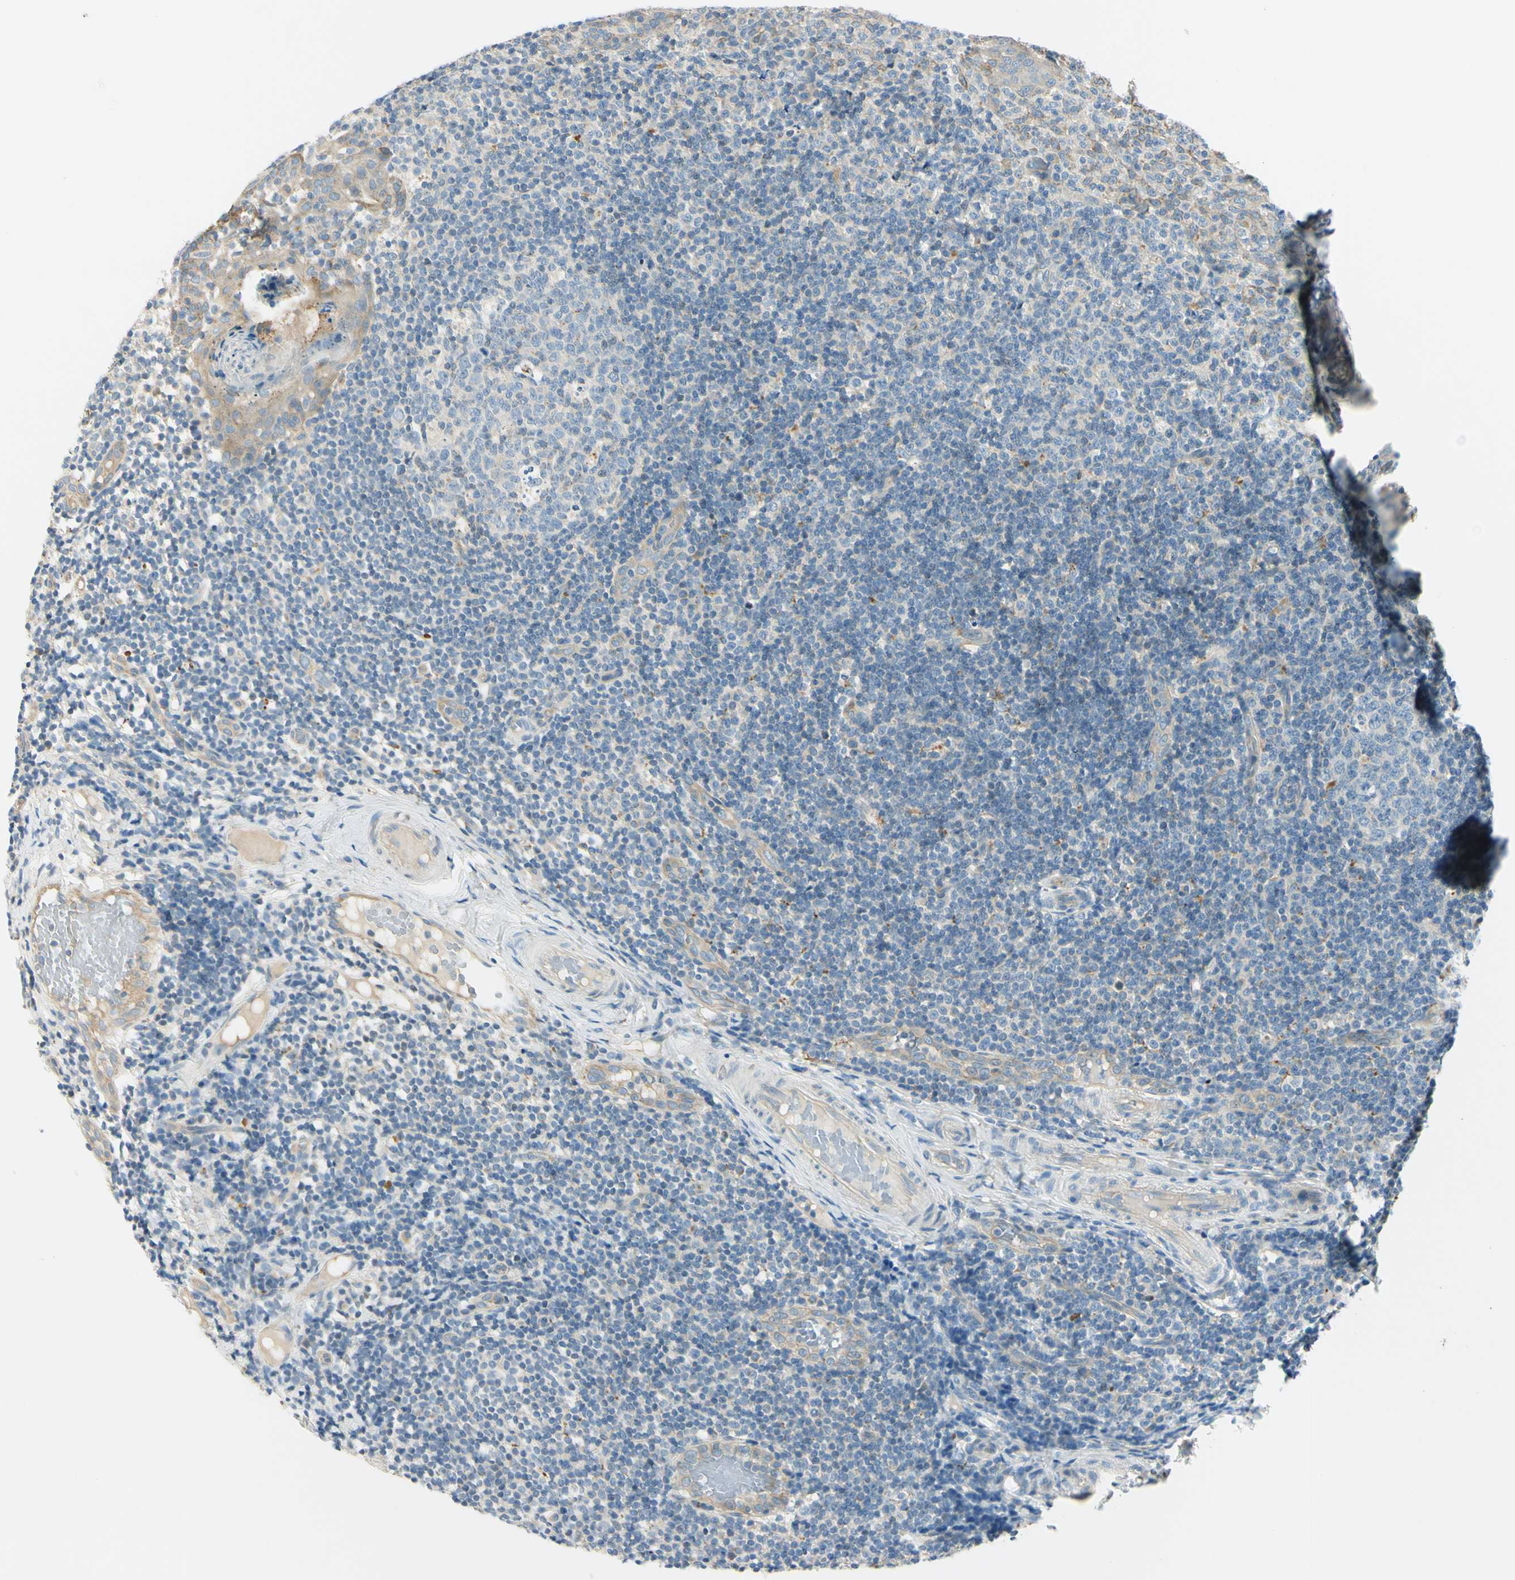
{"staining": {"intensity": "moderate", "quantity": "<25%", "location": "cytoplasmic/membranous"}, "tissue": "tonsil", "cell_type": "Germinal center cells", "image_type": "normal", "snomed": [{"axis": "morphology", "description": "Normal tissue, NOS"}, {"axis": "topography", "description": "Tonsil"}], "caption": "Moderate cytoplasmic/membranous protein expression is appreciated in approximately <25% of germinal center cells in tonsil. (IHC, brightfield microscopy, high magnification).", "gene": "LAMA3", "patient": {"sex": "female", "age": 19}}